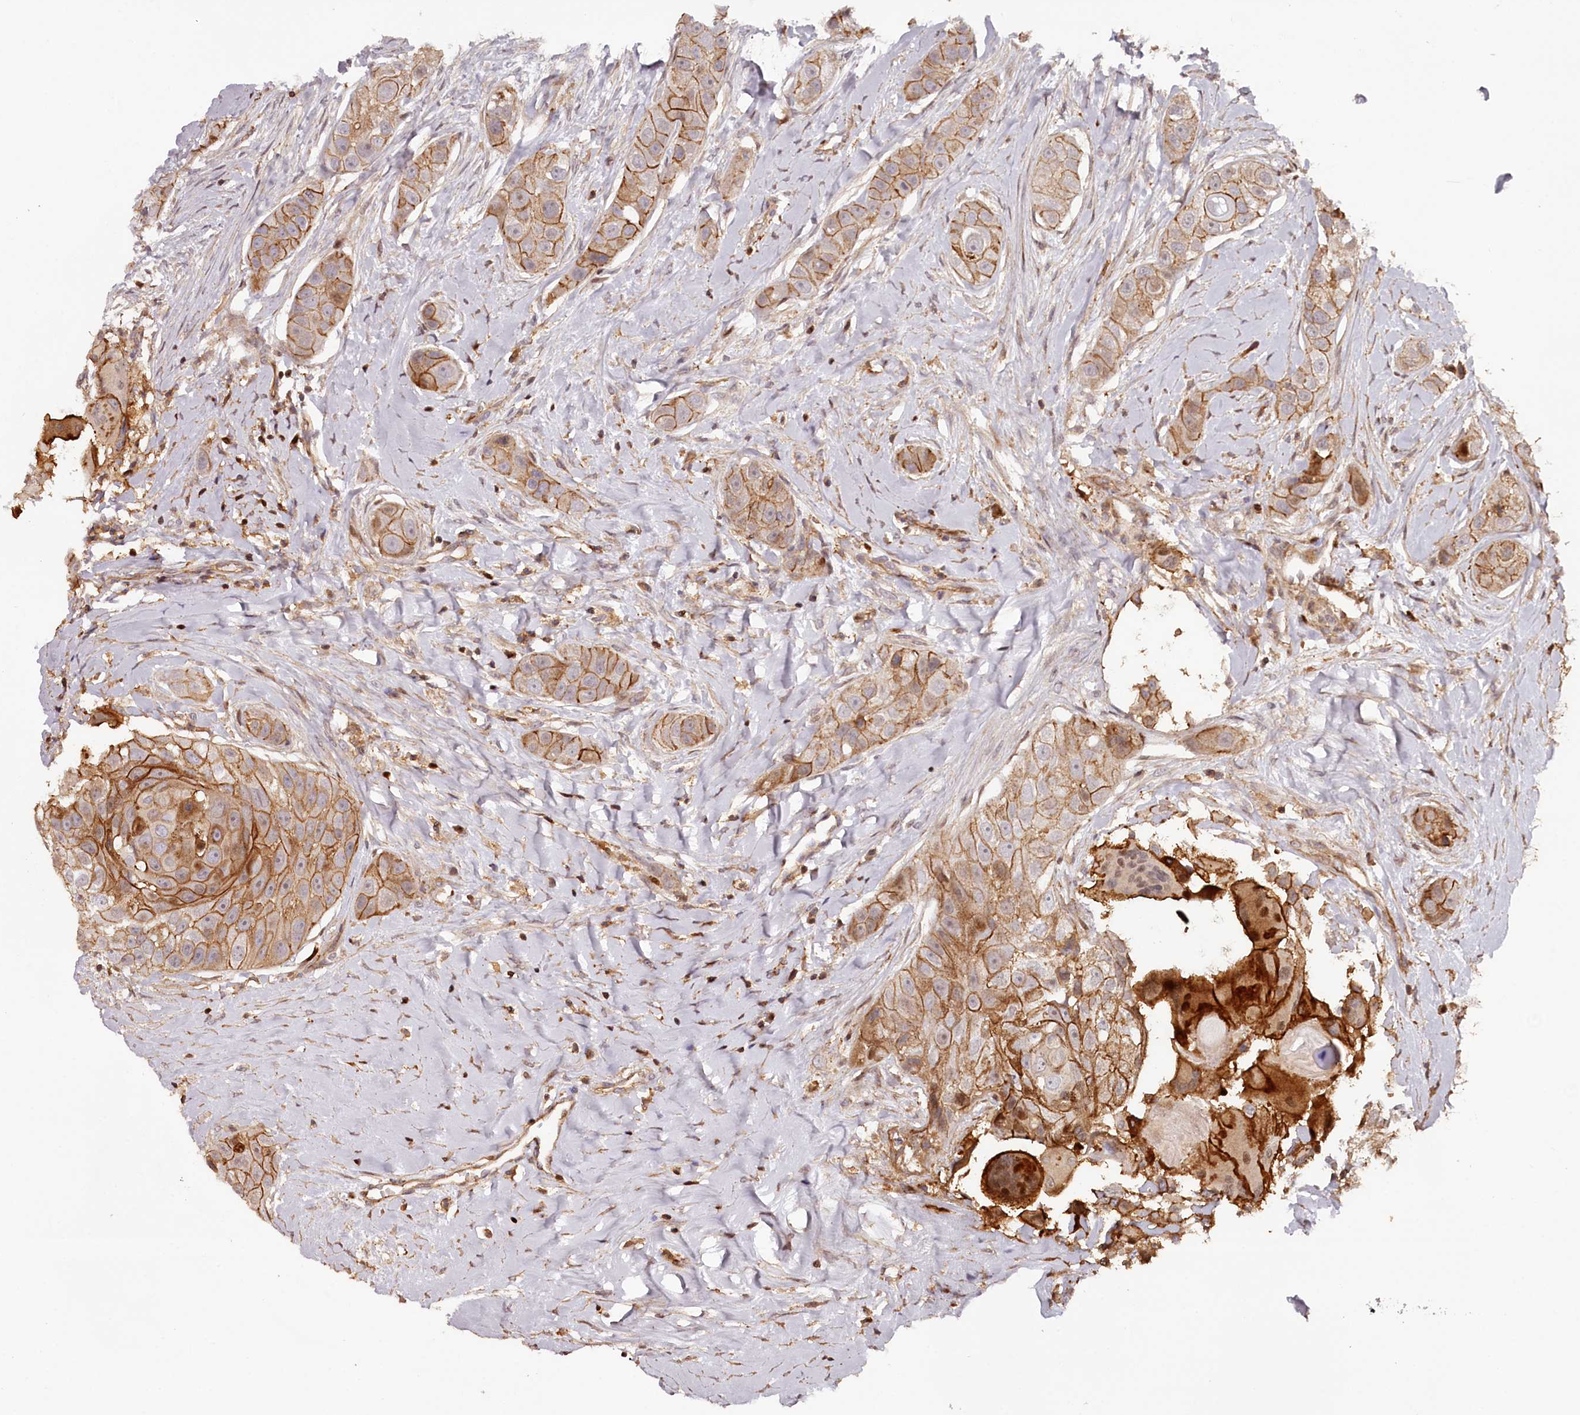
{"staining": {"intensity": "moderate", "quantity": ">75%", "location": "cytoplasmic/membranous"}, "tissue": "head and neck cancer", "cell_type": "Tumor cells", "image_type": "cancer", "snomed": [{"axis": "morphology", "description": "Normal tissue, NOS"}, {"axis": "morphology", "description": "Squamous cell carcinoma, NOS"}, {"axis": "topography", "description": "Skeletal muscle"}, {"axis": "topography", "description": "Head-Neck"}], "caption": "DAB immunohistochemical staining of head and neck cancer demonstrates moderate cytoplasmic/membranous protein expression in about >75% of tumor cells.", "gene": "KIF14", "patient": {"sex": "male", "age": 51}}